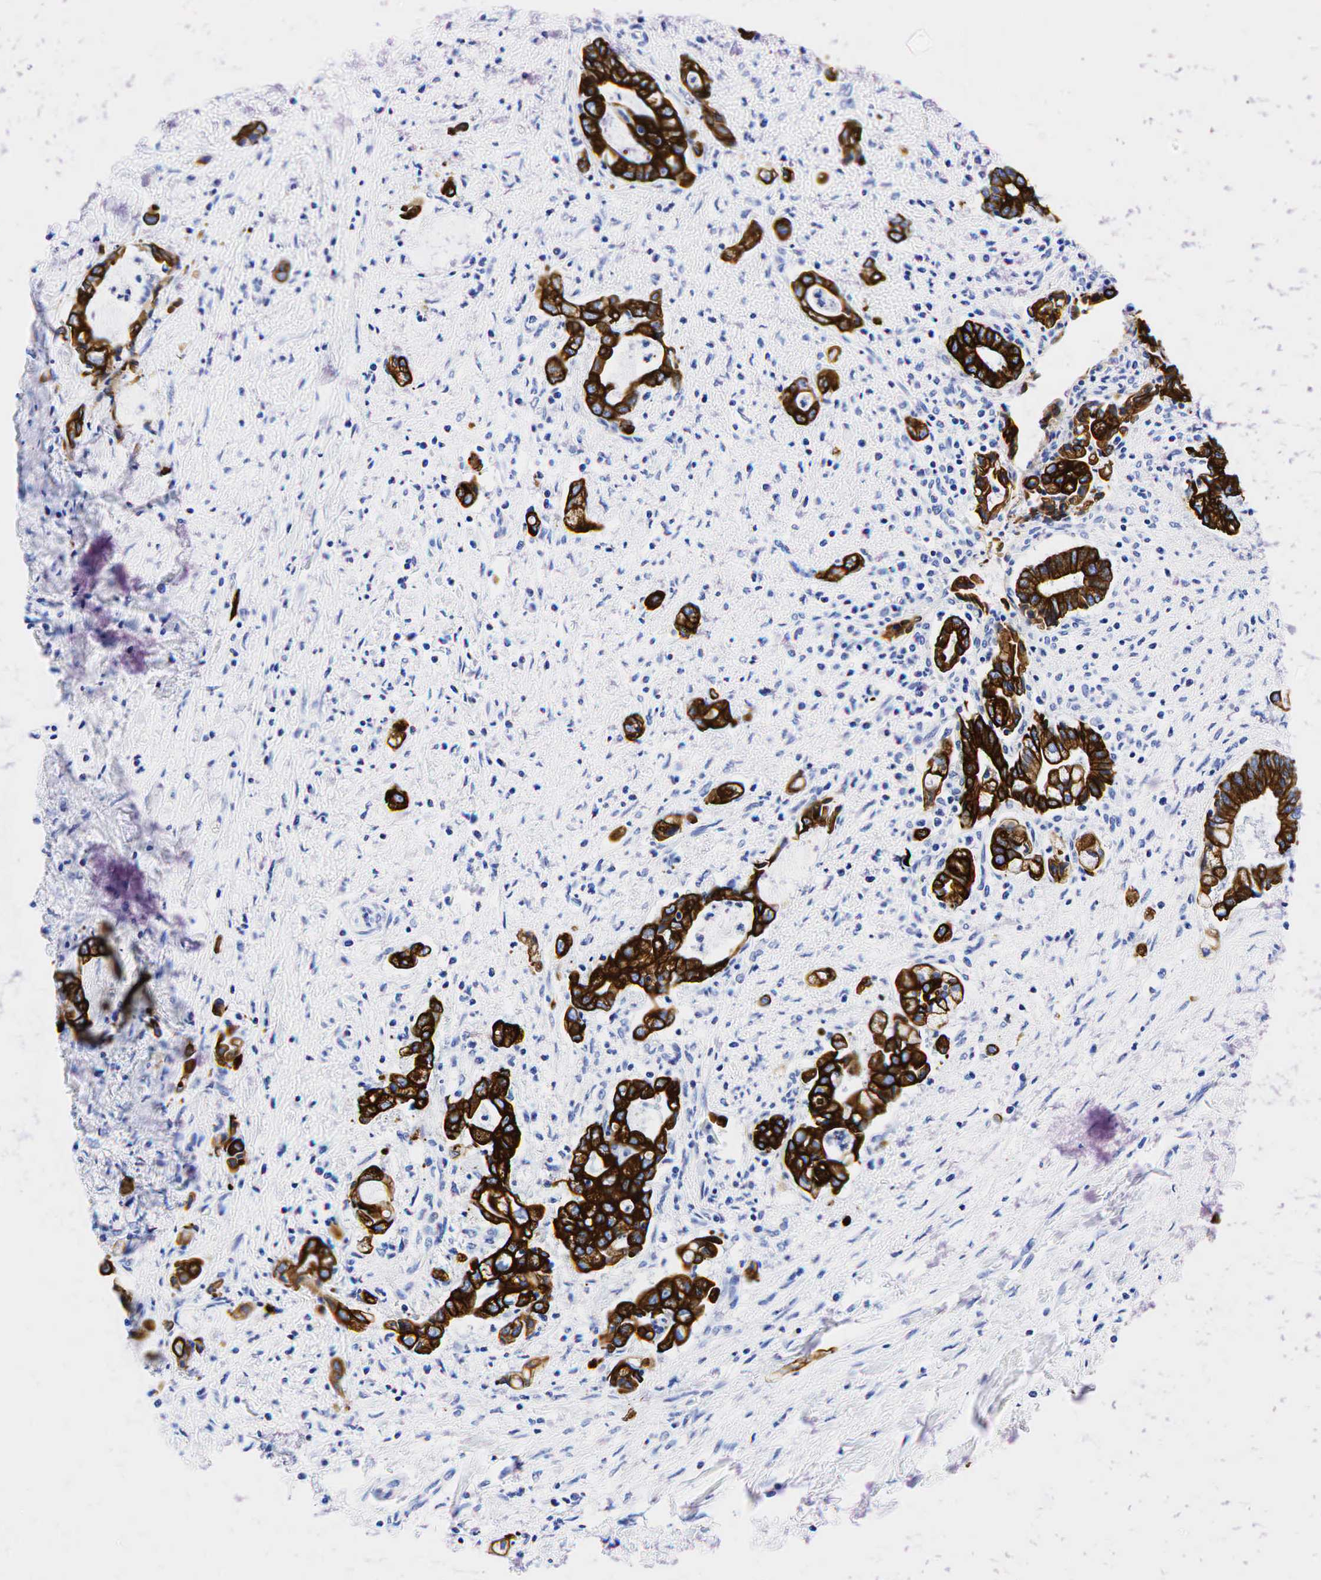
{"staining": {"intensity": "strong", "quantity": ">75%", "location": "cytoplasmic/membranous"}, "tissue": "liver cancer", "cell_type": "Tumor cells", "image_type": "cancer", "snomed": [{"axis": "morphology", "description": "Cholangiocarcinoma"}, {"axis": "topography", "description": "Liver"}], "caption": "The image reveals immunohistochemical staining of liver cancer (cholangiocarcinoma). There is strong cytoplasmic/membranous positivity is identified in about >75% of tumor cells.", "gene": "KRT19", "patient": {"sex": "male", "age": 57}}